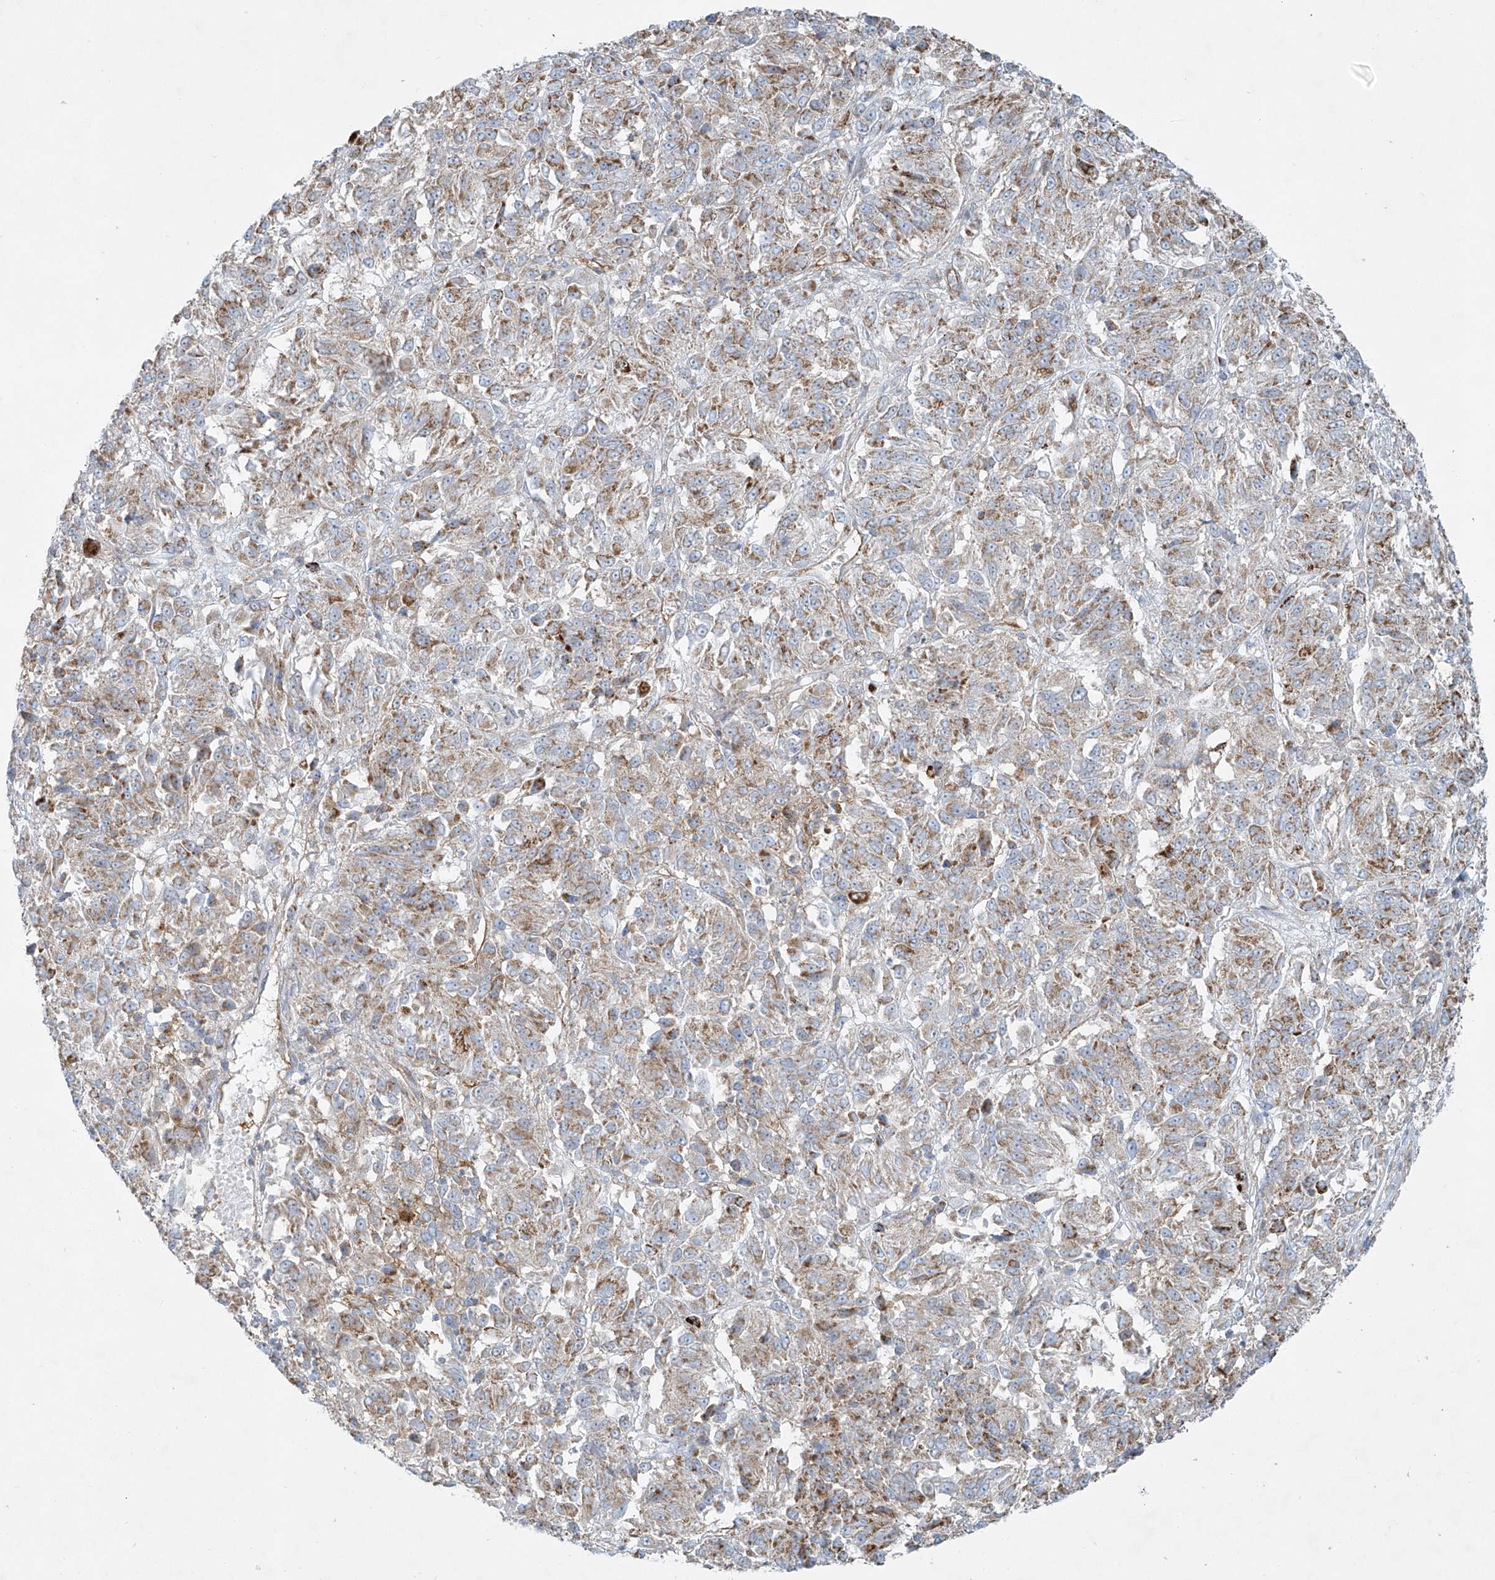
{"staining": {"intensity": "weak", "quantity": ">75%", "location": "cytoplasmic/membranous"}, "tissue": "melanoma", "cell_type": "Tumor cells", "image_type": "cancer", "snomed": [{"axis": "morphology", "description": "Malignant melanoma, Metastatic site"}, {"axis": "topography", "description": "Lung"}], "caption": "IHC staining of melanoma, which shows low levels of weak cytoplasmic/membranous staining in about >75% of tumor cells indicating weak cytoplasmic/membranous protein positivity. The staining was performed using DAB (3,3'-diaminobenzidine) (brown) for protein detection and nuclei were counterstained in hematoxylin (blue).", "gene": "VAMP5", "patient": {"sex": "male", "age": 64}}